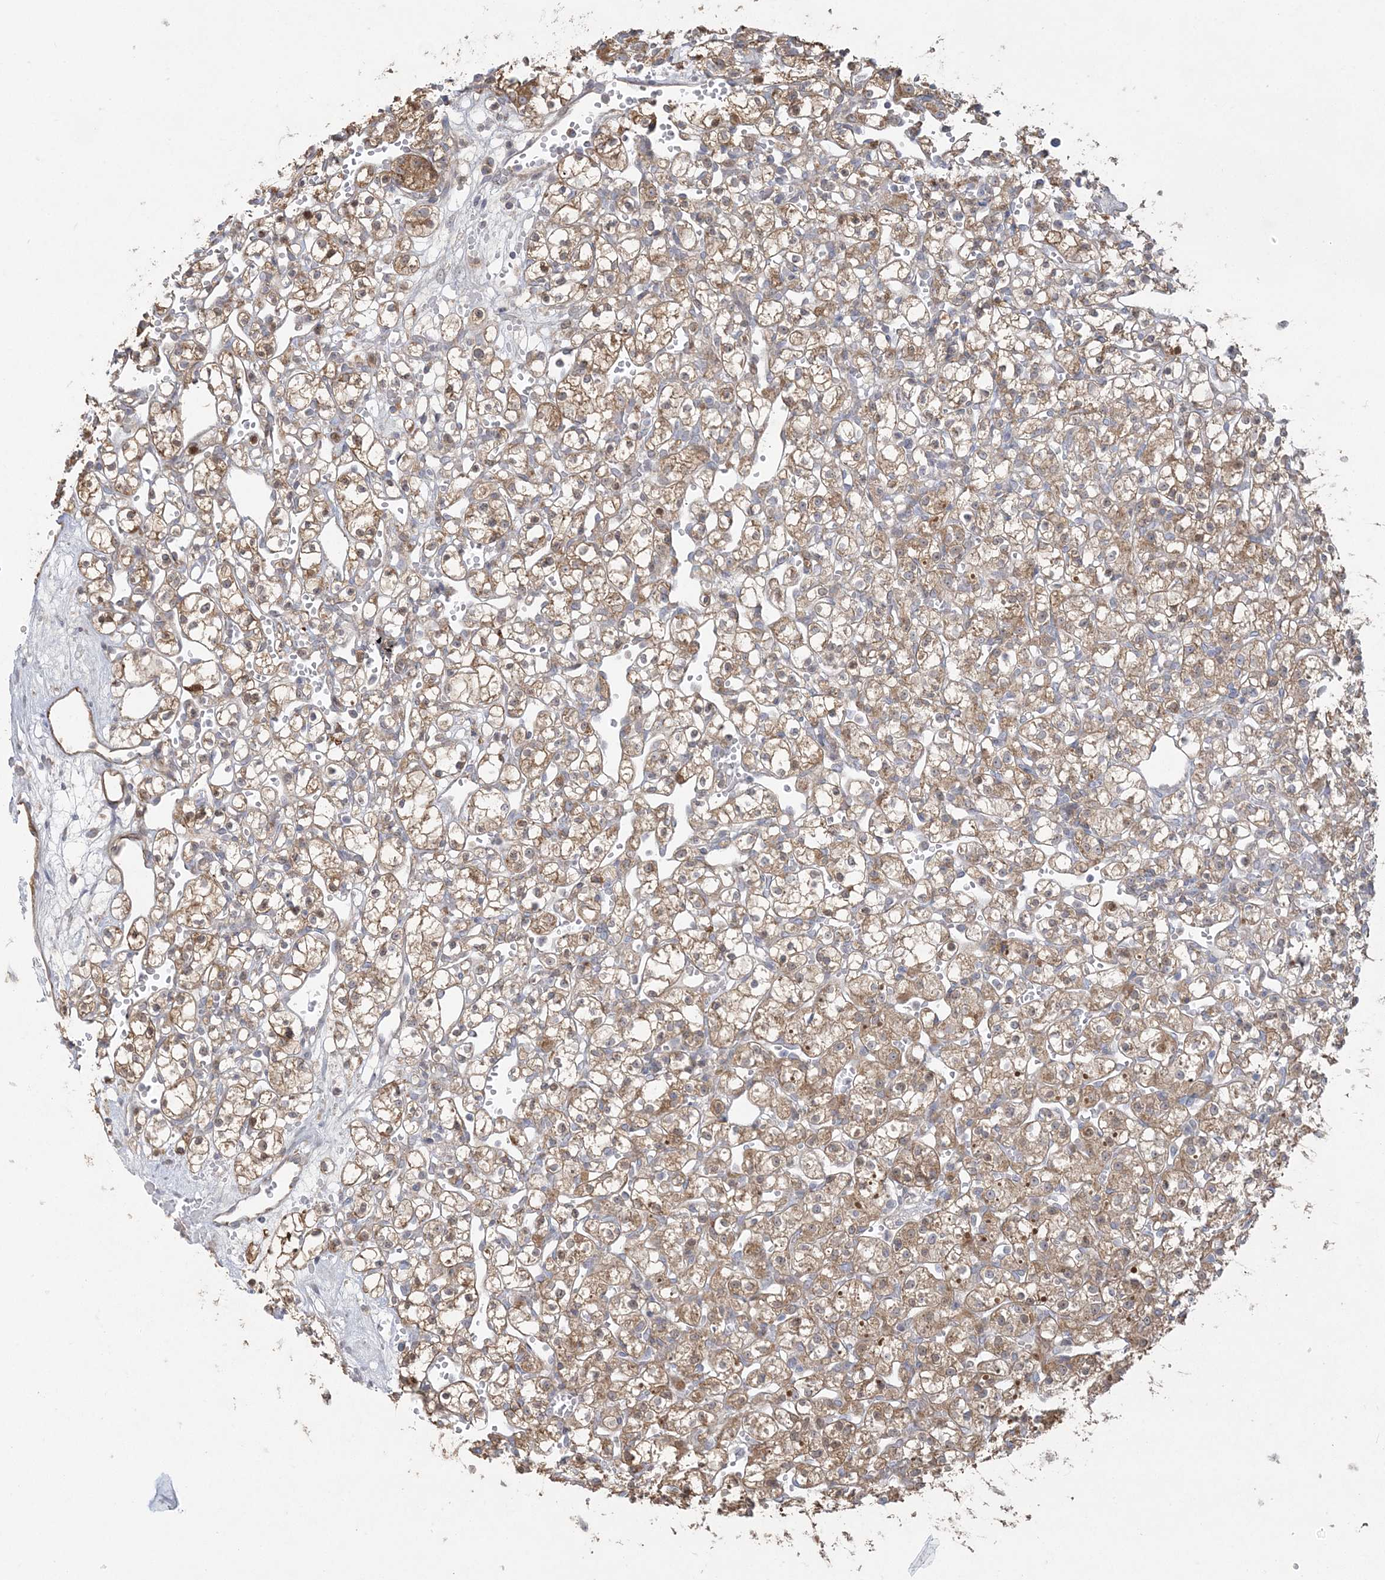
{"staining": {"intensity": "moderate", "quantity": ">75%", "location": "cytoplasmic/membranous"}, "tissue": "renal cancer", "cell_type": "Tumor cells", "image_type": "cancer", "snomed": [{"axis": "morphology", "description": "Adenocarcinoma, NOS"}, {"axis": "topography", "description": "Kidney"}], "caption": "A brown stain highlights moderate cytoplasmic/membranous positivity of a protein in human renal cancer (adenocarcinoma) tumor cells.", "gene": "ZC3H6", "patient": {"sex": "female", "age": 59}}